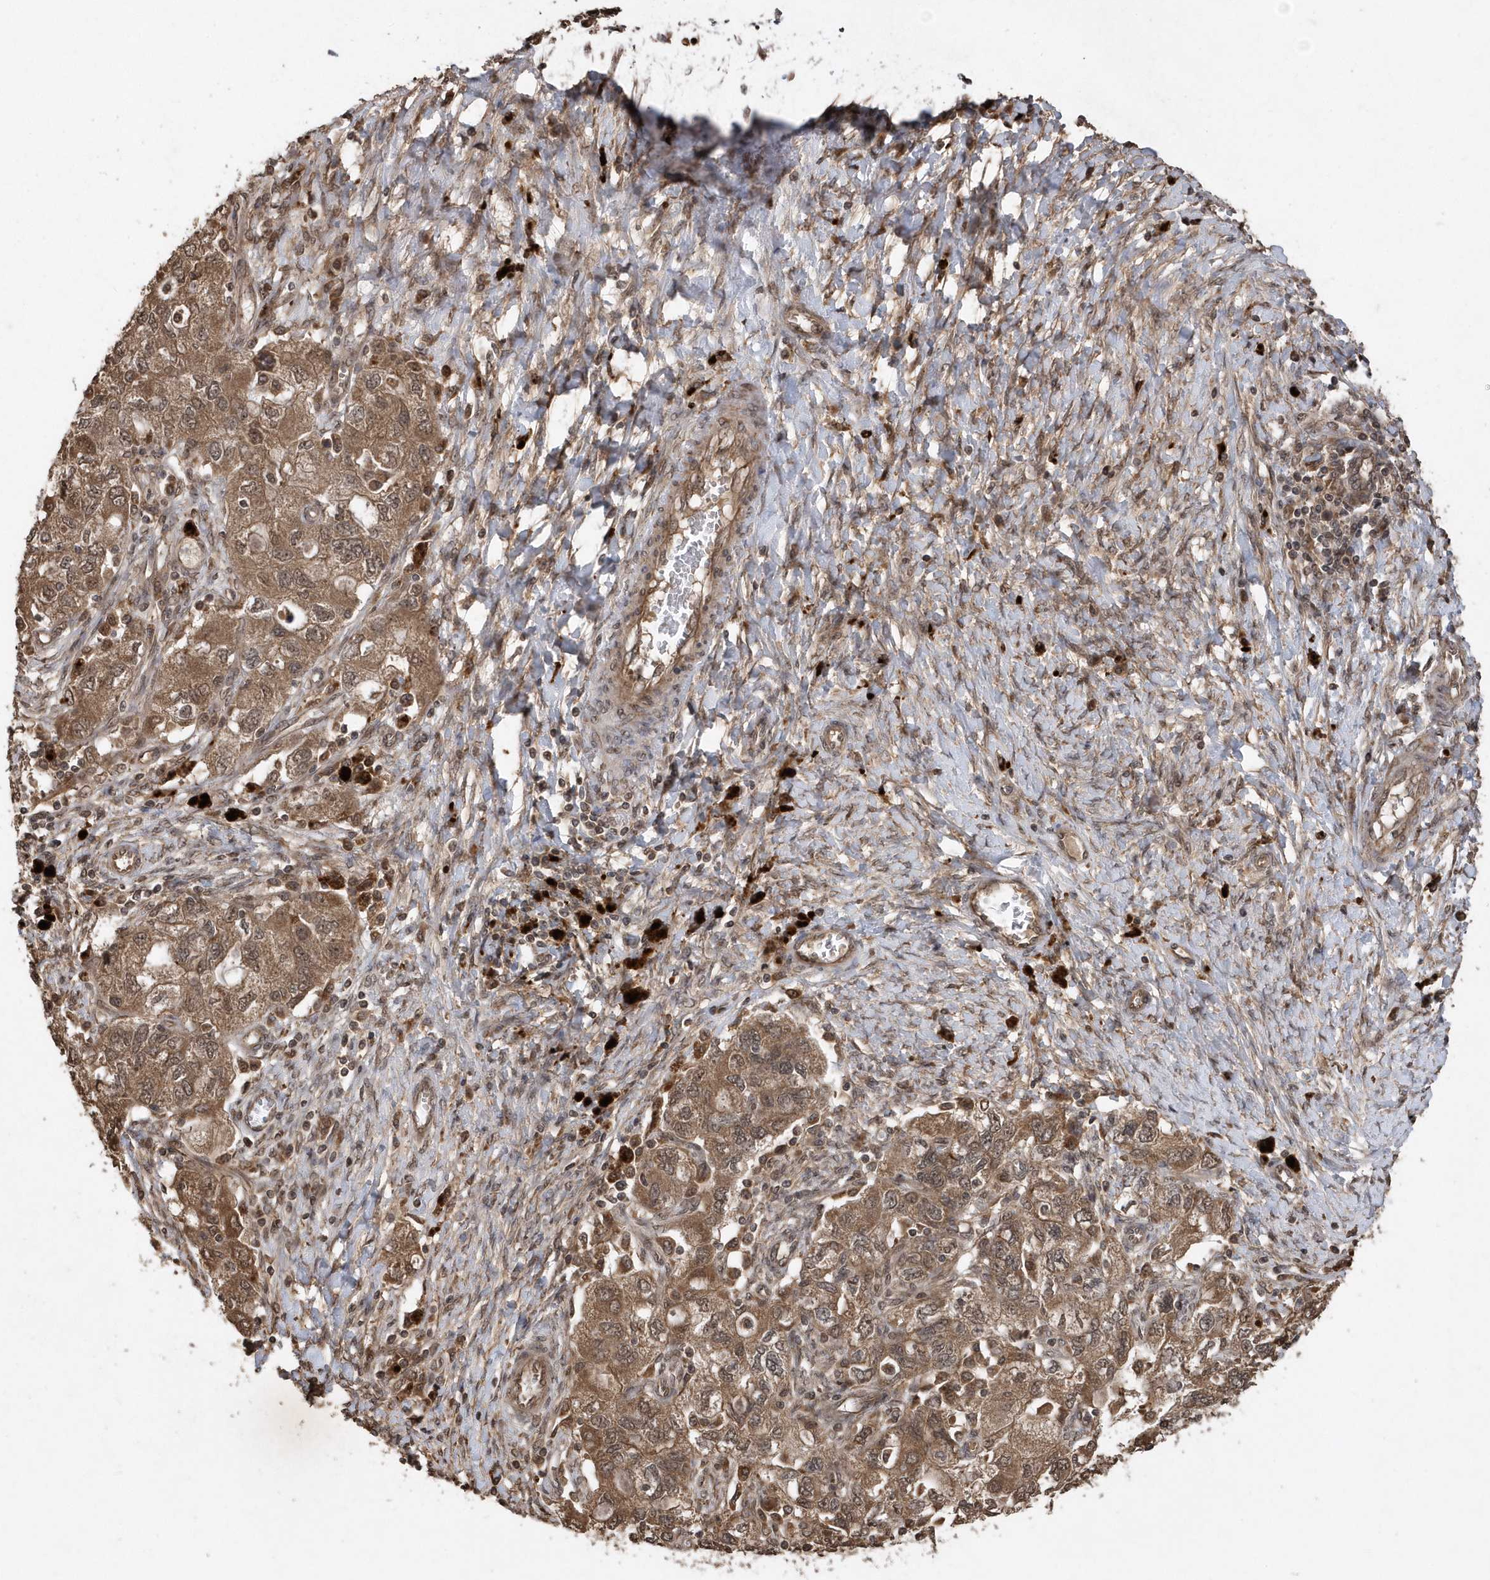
{"staining": {"intensity": "moderate", "quantity": ">75%", "location": "cytoplasmic/membranous"}, "tissue": "ovarian cancer", "cell_type": "Tumor cells", "image_type": "cancer", "snomed": [{"axis": "morphology", "description": "Carcinoma, NOS"}, {"axis": "morphology", "description": "Cystadenocarcinoma, serous, NOS"}, {"axis": "topography", "description": "Ovary"}], "caption": "Immunohistochemistry (IHC) histopathology image of ovarian cancer stained for a protein (brown), which displays medium levels of moderate cytoplasmic/membranous expression in approximately >75% of tumor cells.", "gene": "WASHC5", "patient": {"sex": "female", "age": 69}}